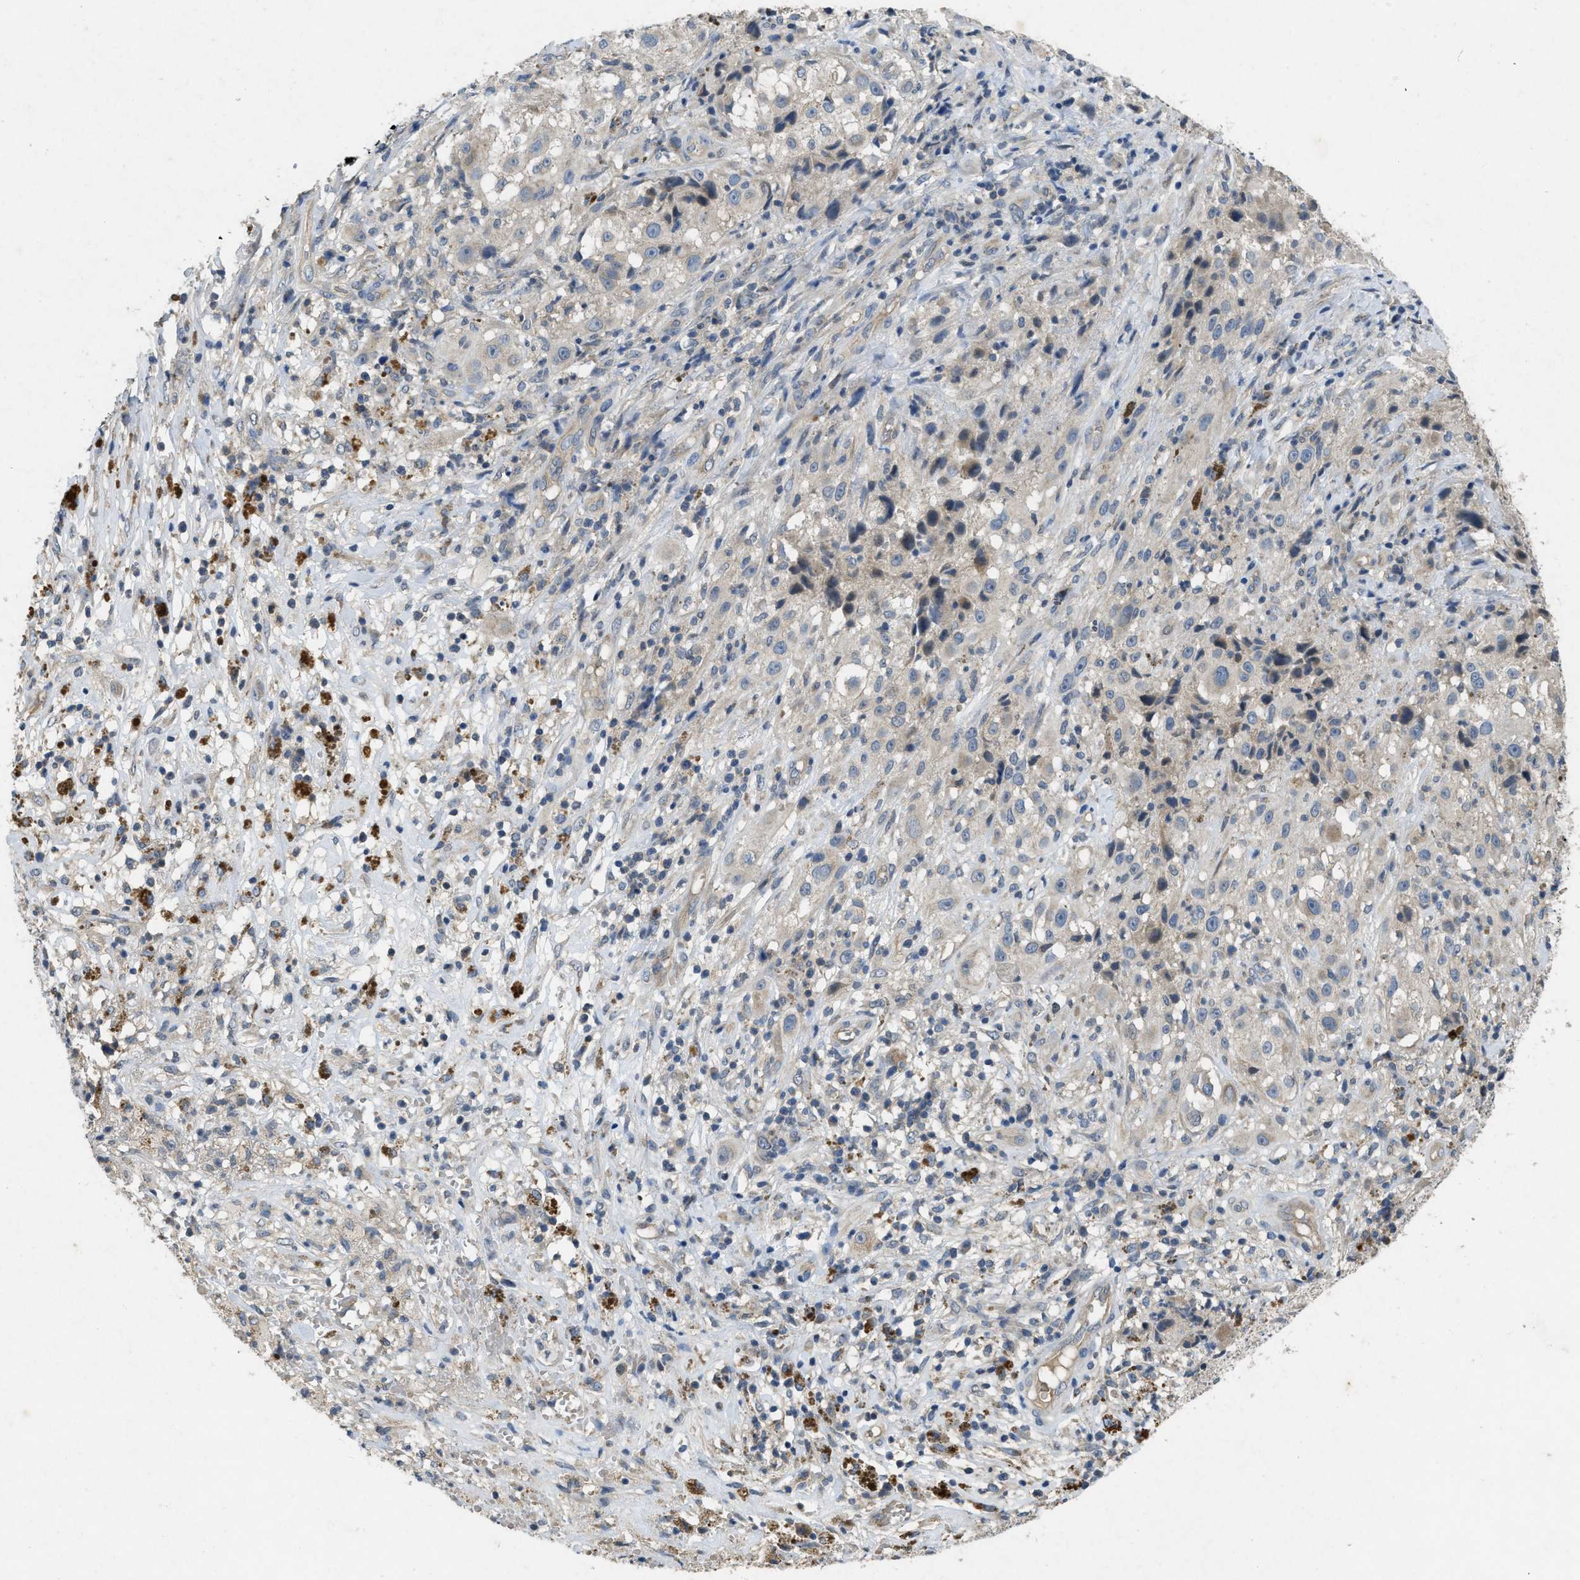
{"staining": {"intensity": "negative", "quantity": "none", "location": "none"}, "tissue": "melanoma", "cell_type": "Tumor cells", "image_type": "cancer", "snomed": [{"axis": "morphology", "description": "Necrosis, NOS"}, {"axis": "morphology", "description": "Malignant melanoma, NOS"}, {"axis": "topography", "description": "Skin"}], "caption": "Malignant melanoma stained for a protein using immunohistochemistry shows no staining tumor cells.", "gene": "PPP3CA", "patient": {"sex": "female", "age": 87}}